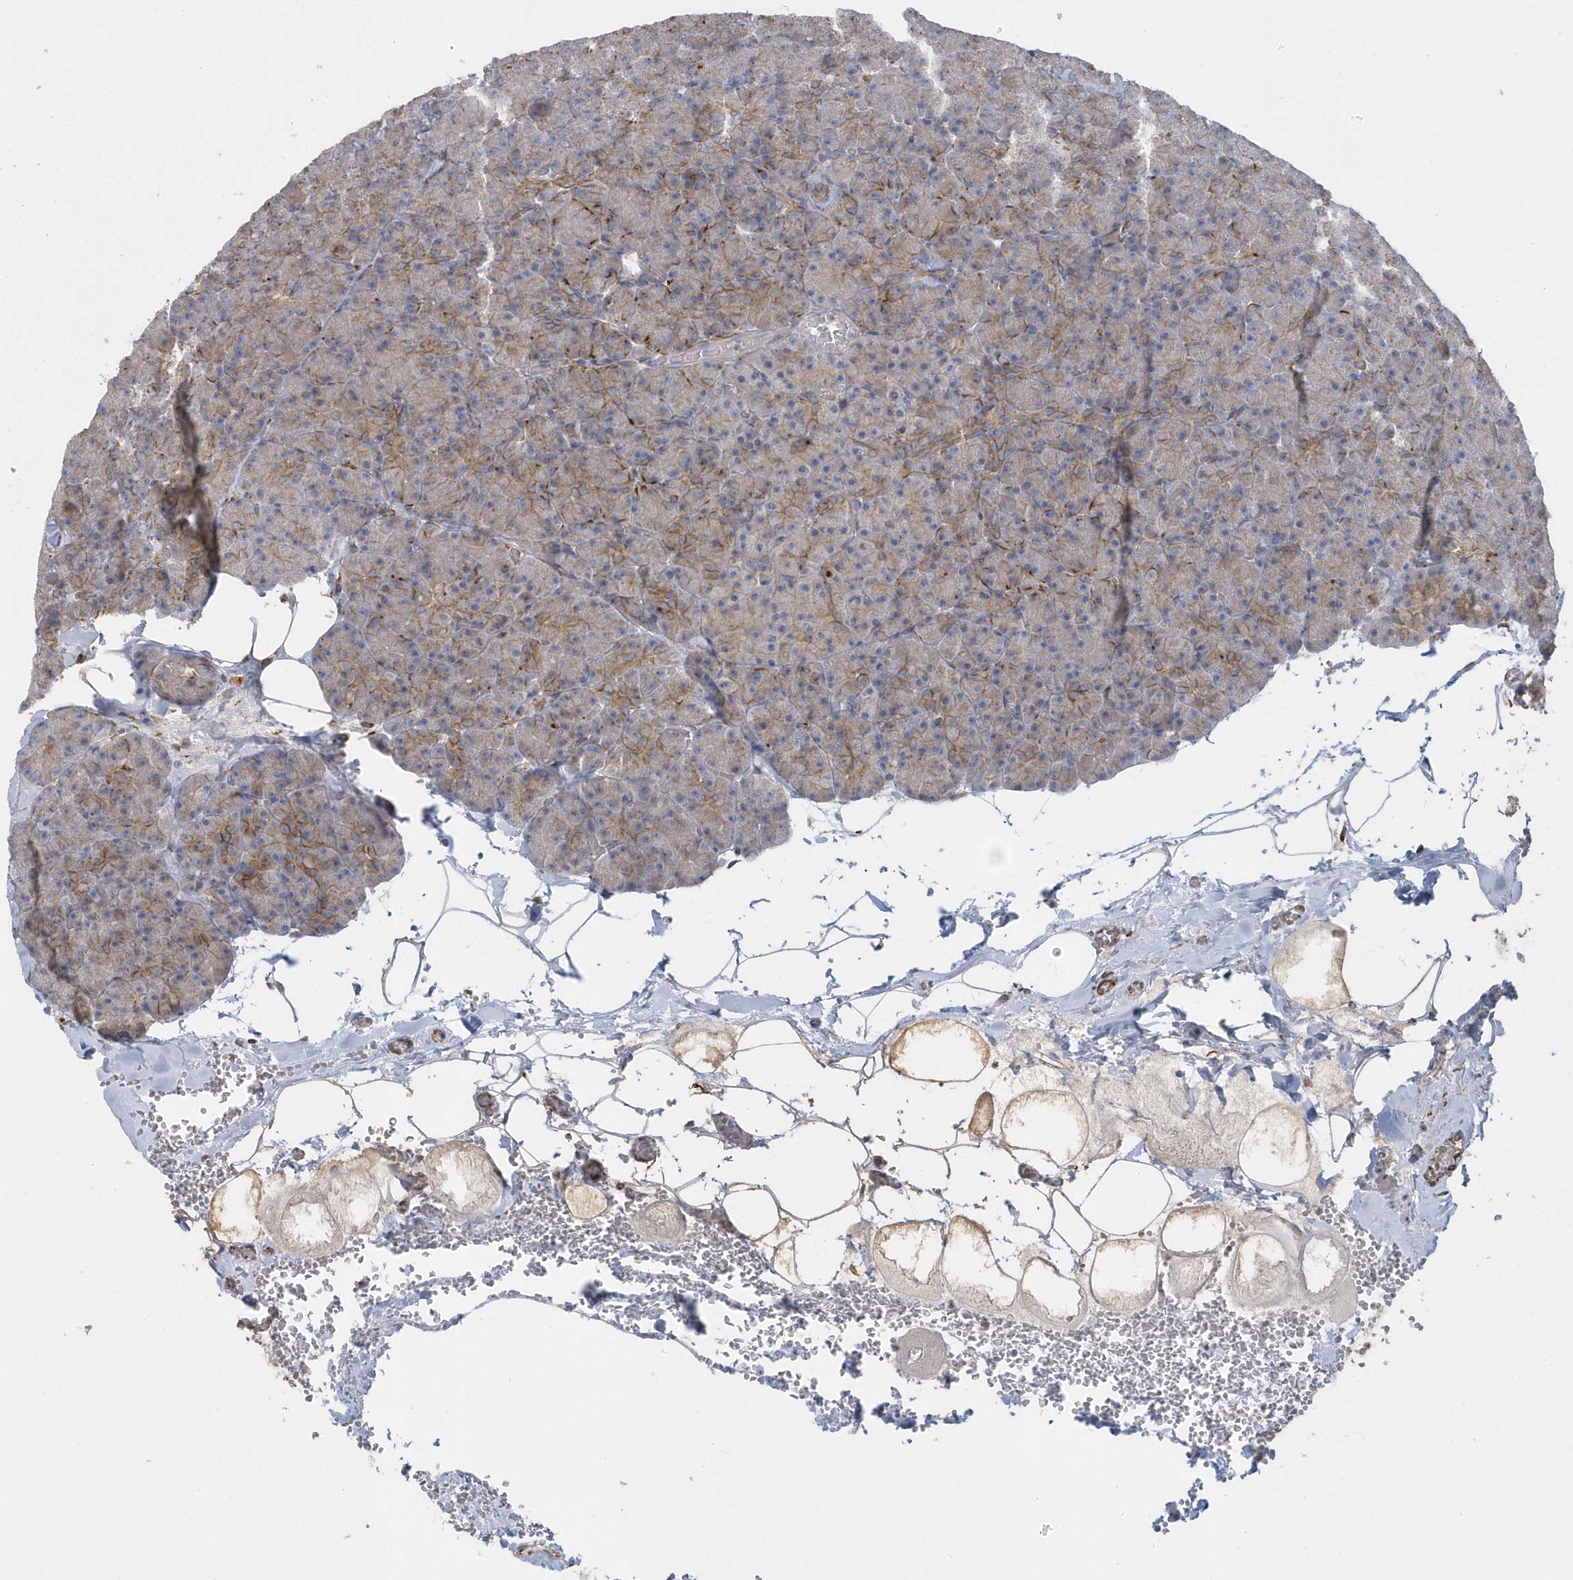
{"staining": {"intensity": "moderate", "quantity": "25%-75%", "location": "cytoplasmic/membranous"}, "tissue": "pancreas", "cell_type": "Exocrine glandular cells", "image_type": "normal", "snomed": [{"axis": "morphology", "description": "Normal tissue, NOS"}, {"axis": "morphology", "description": "Carcinoid, malignant, NOS"}, {"axis": "topography", "description": "Pancreas"}], "caption": "Human pancreas stained for a protein (brown) exhibits moderate cytoplasmic/membranous positive expression in approximately 25%-75% of exocrine glandular cells.", "gene": "RAB17", "patient": {"sex": "female", "age": 35}}